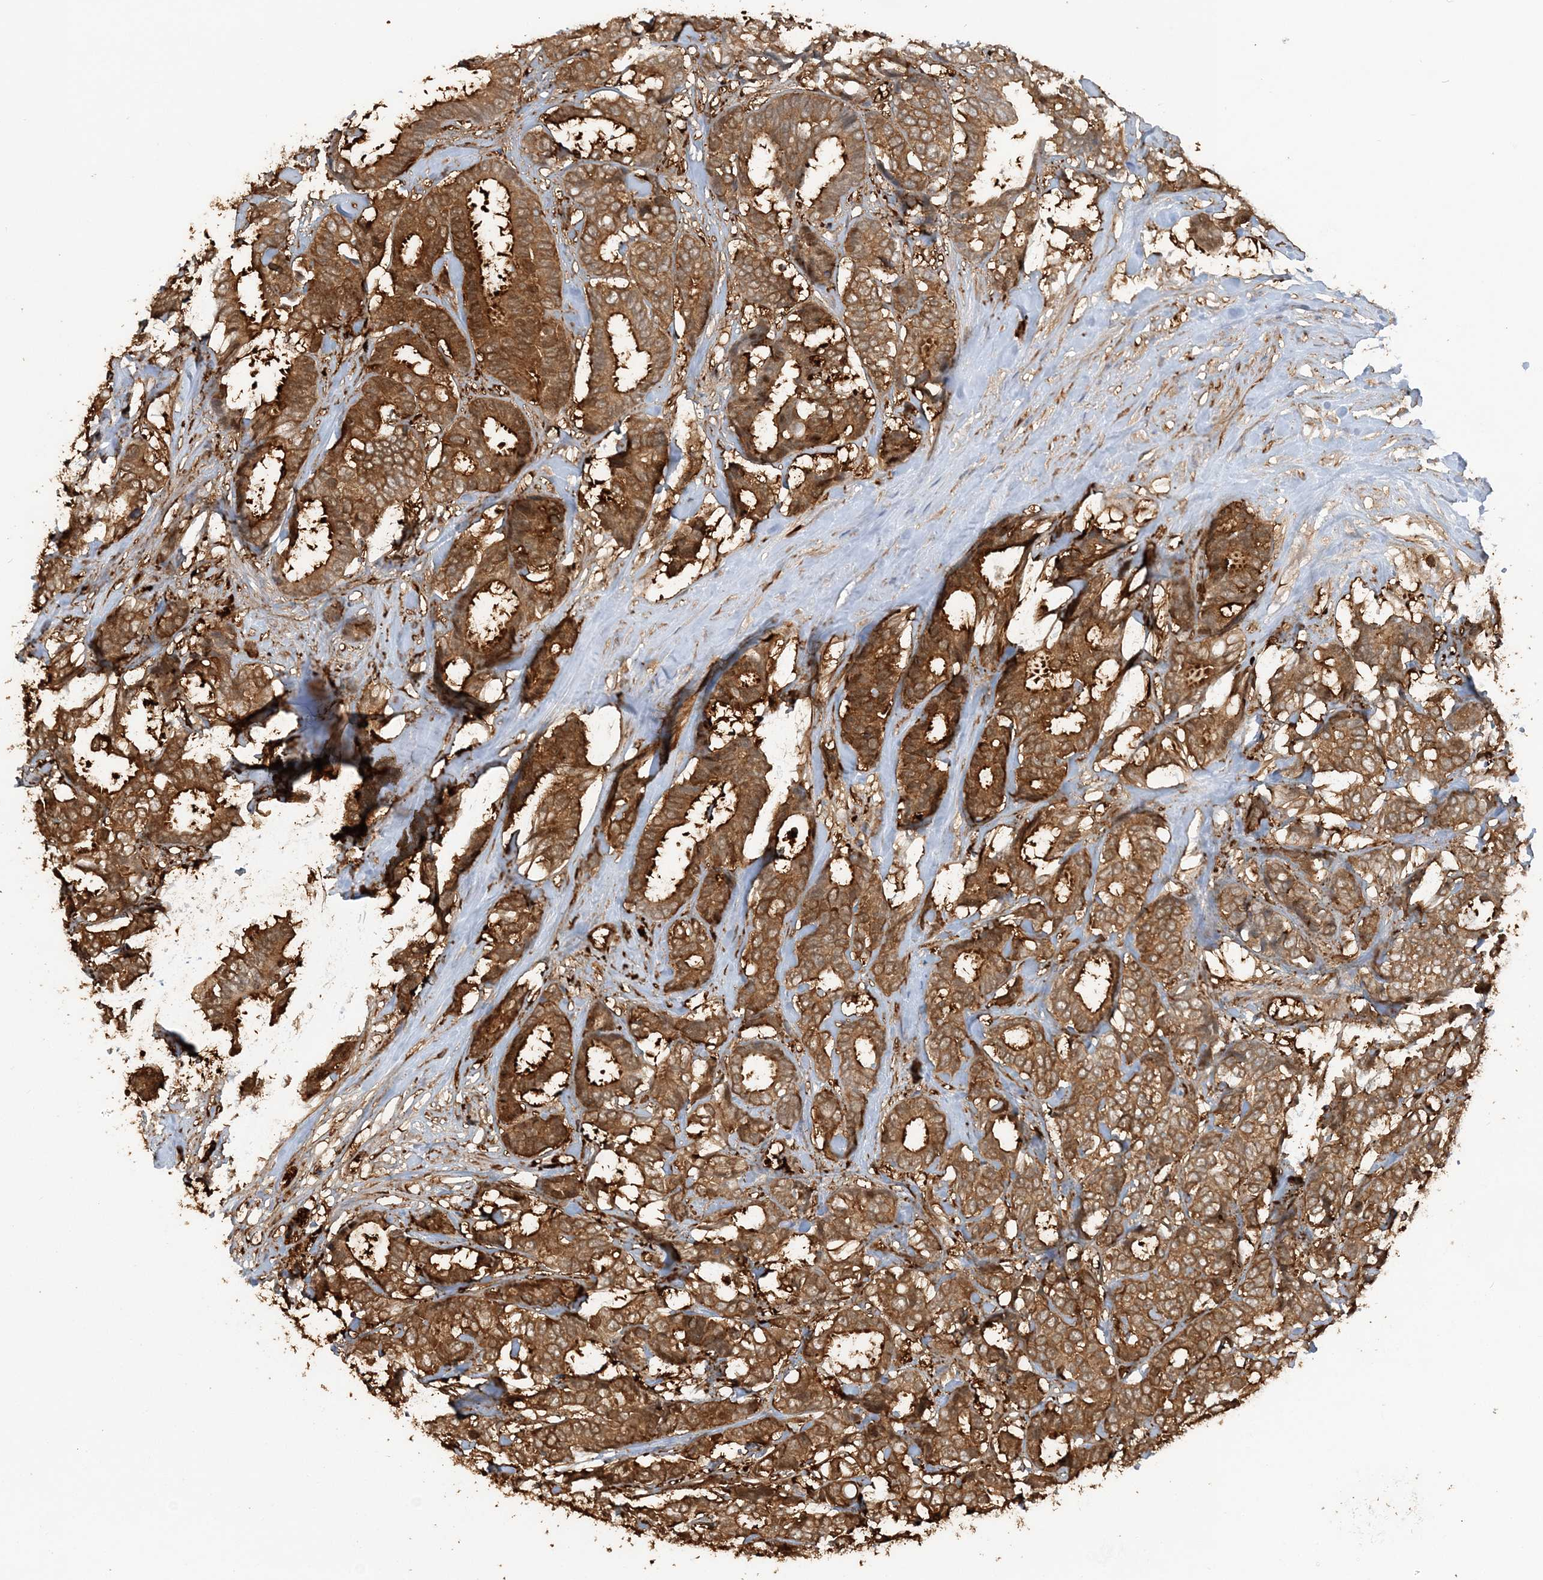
{"staining": {"intensity": "strong", "quantity": ">75%", "location": "cytoplasmic/membranous"}, "tissue": "breast cancer", "cell_type": "Tumor cells", "image_type": "cancer", "snomed": [{"axis": "morphology", "description": "Duct carcinoma"}, {"axis": "topography", "description": "Breast"}], "caption": "Strong cytoplasmic/membranous protein expression is appreciated in approximately >75% of tumor cells in breast cancer (infiltrating ductal carcinoma).", "gene": "DSTN", "patient": {"sex": "female", "age": 87}}